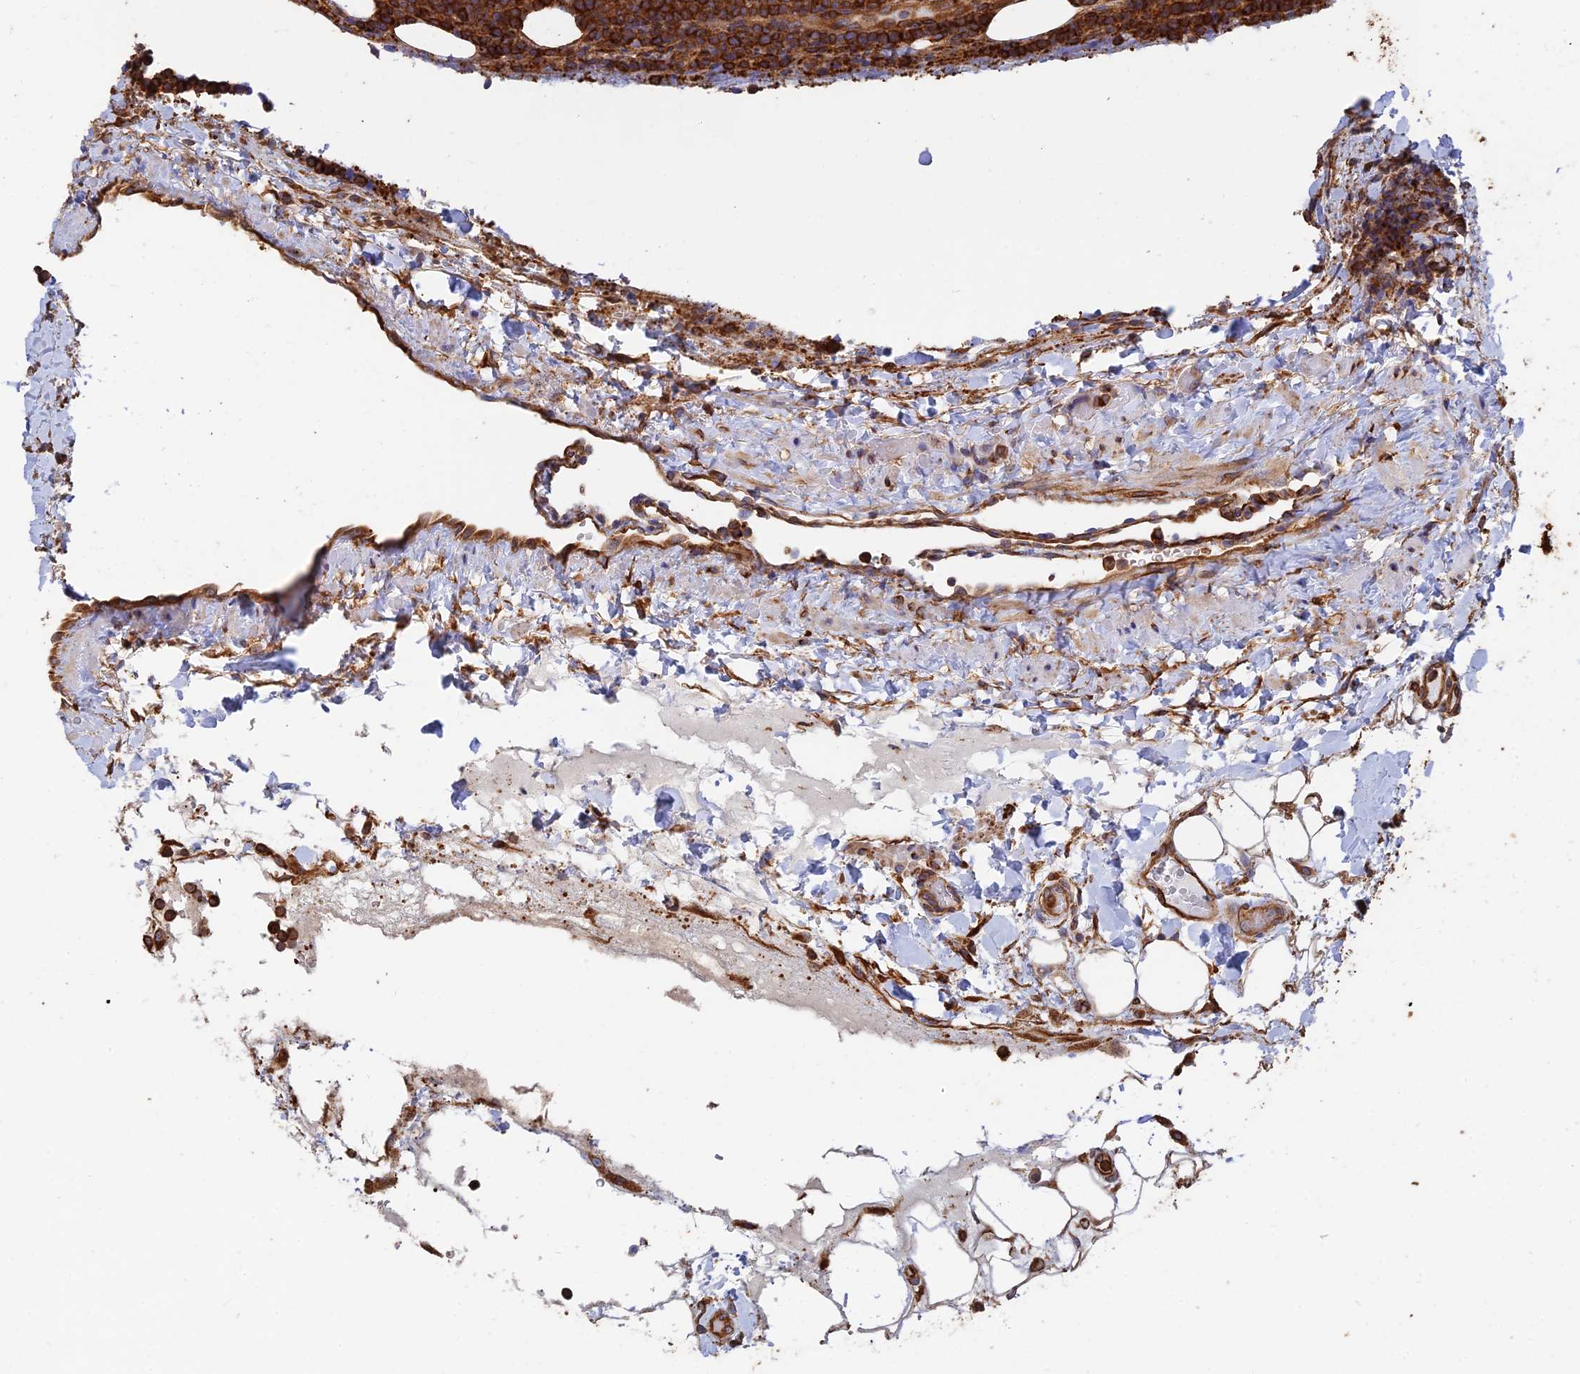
{"staining": {"intensity": "strong", "quantity": ">75%", "location": "cytoplasmic/membranous"}, "tissue": "lymphoma", "cell_type": "Tumor cells", "image_type": "cancer", "snomed": [{"axis": "morphology", "description": "Malignant lymphoma, non-Hodgkin's type, High grade"}, {"axis": "topography", "description": "Lymph node"}], "caption": "Lymphoma tissue demonstrates strong cytoplasmic/membranous positivity in about >75% of tumor cells, visualized by immunohistochemistry. (Brightfield microscopy of DAB IHC at high magnification).", "gene": "WBP11", "patient": {"sex": "male", "age": 61}}